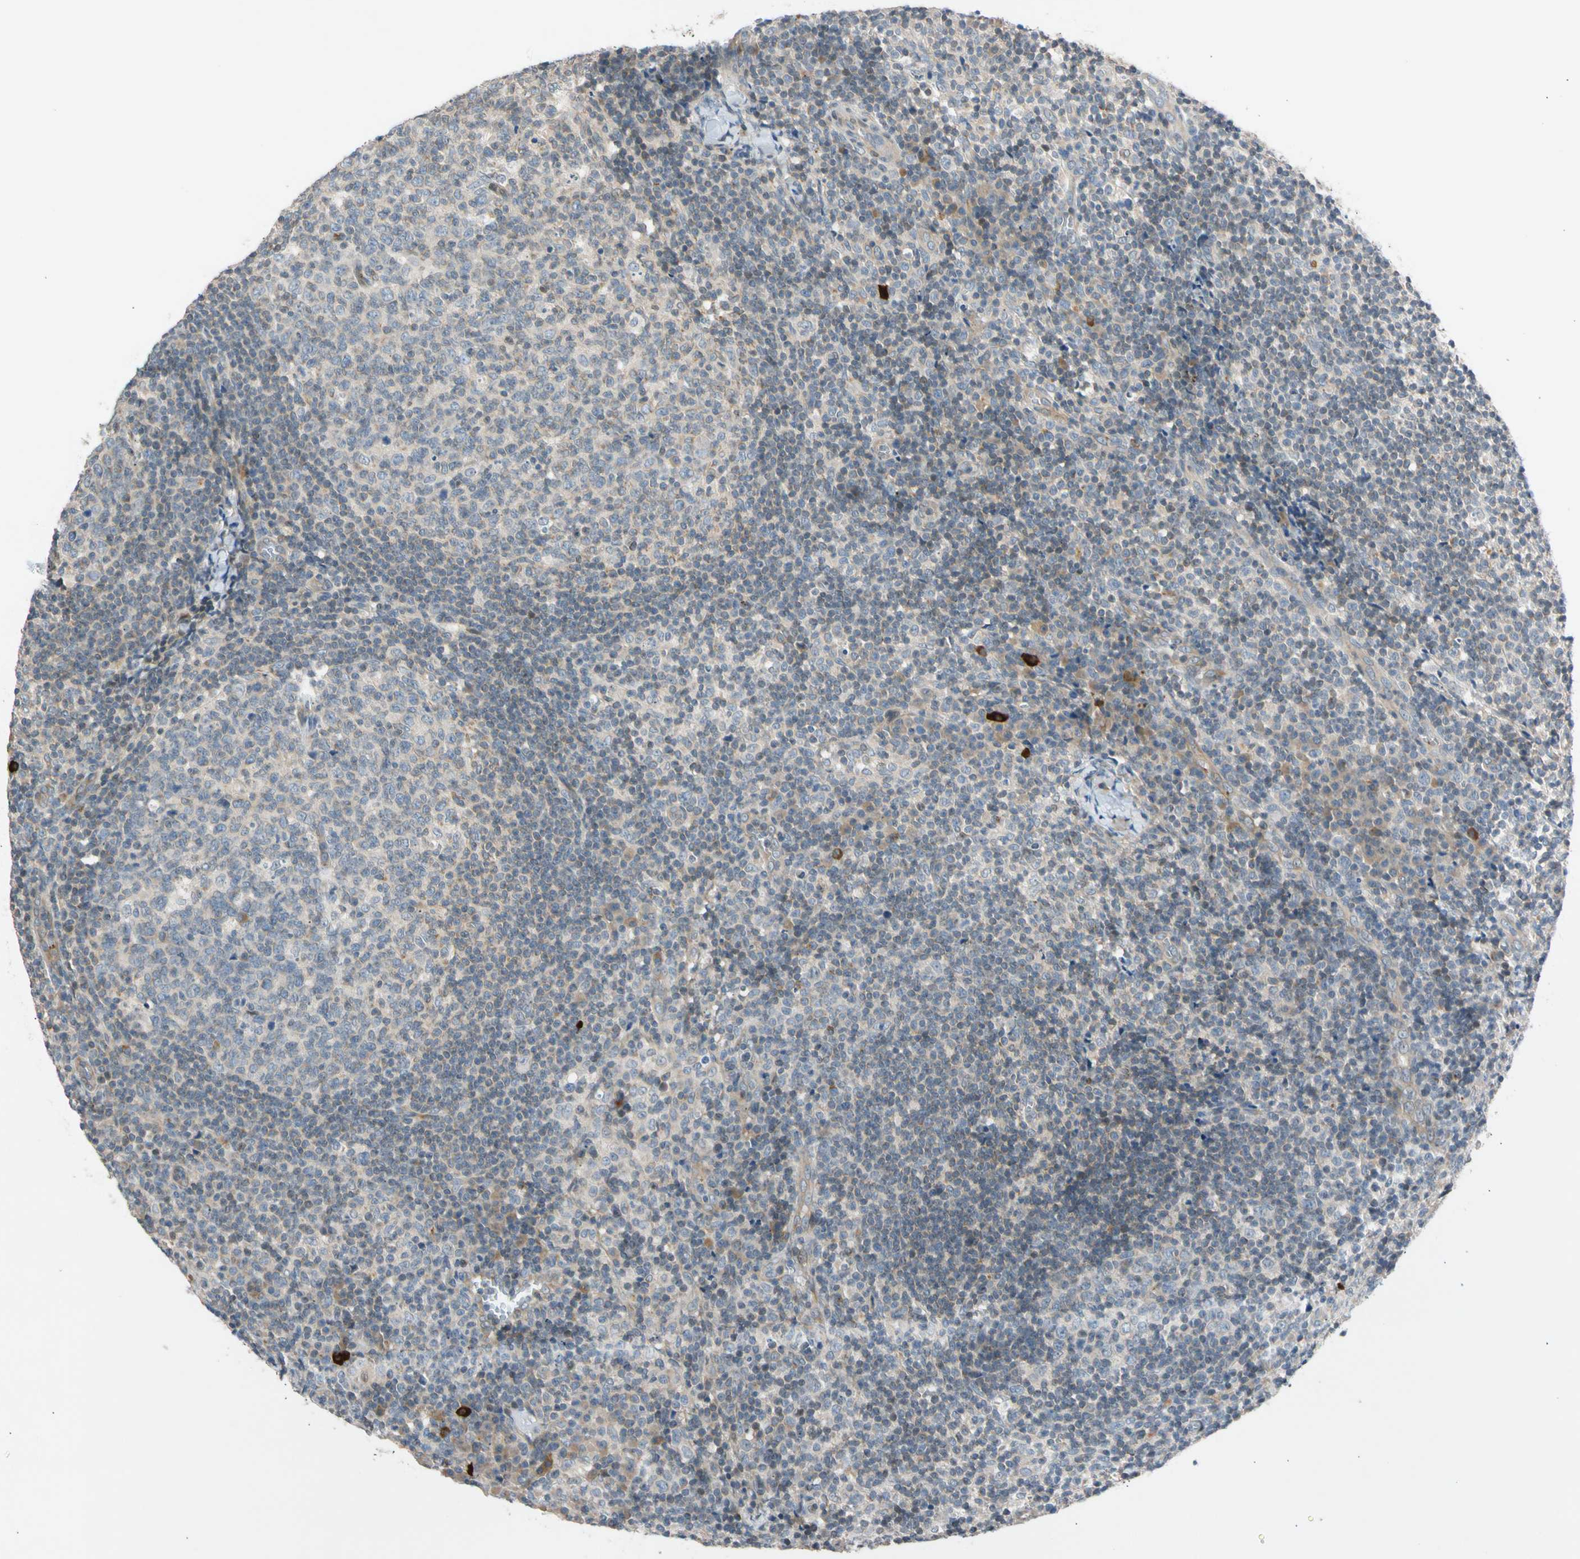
{"staining": {"intensity": "moderate", "quantity": "<25%", "location": "cytoplasmic/membranous"}, "tissue": "lymph node", "cell_type": "Germinal center cells", "image_type": "normal", "snomed": [{"axis": "morphology", "description": "Normal tissue, NOS"}, {"axis": "morphology", "description": "Inflammation, NOS"}, {"axis": "topography", "description": "Lymph node"}], "caption": "A low amount of moderate cytoplasmic/membranous staining is appreciated in approximately <25% of germinal center cells in benign lymph node. The protein of interest is stained brown, and the nuclei are stained in blue (DAB (3,3'-diaminobenzidine) IHC with brightfield microscopy, high magnification).", "gene": "CNST", "patient": {"sex": "male", "age": 55}}